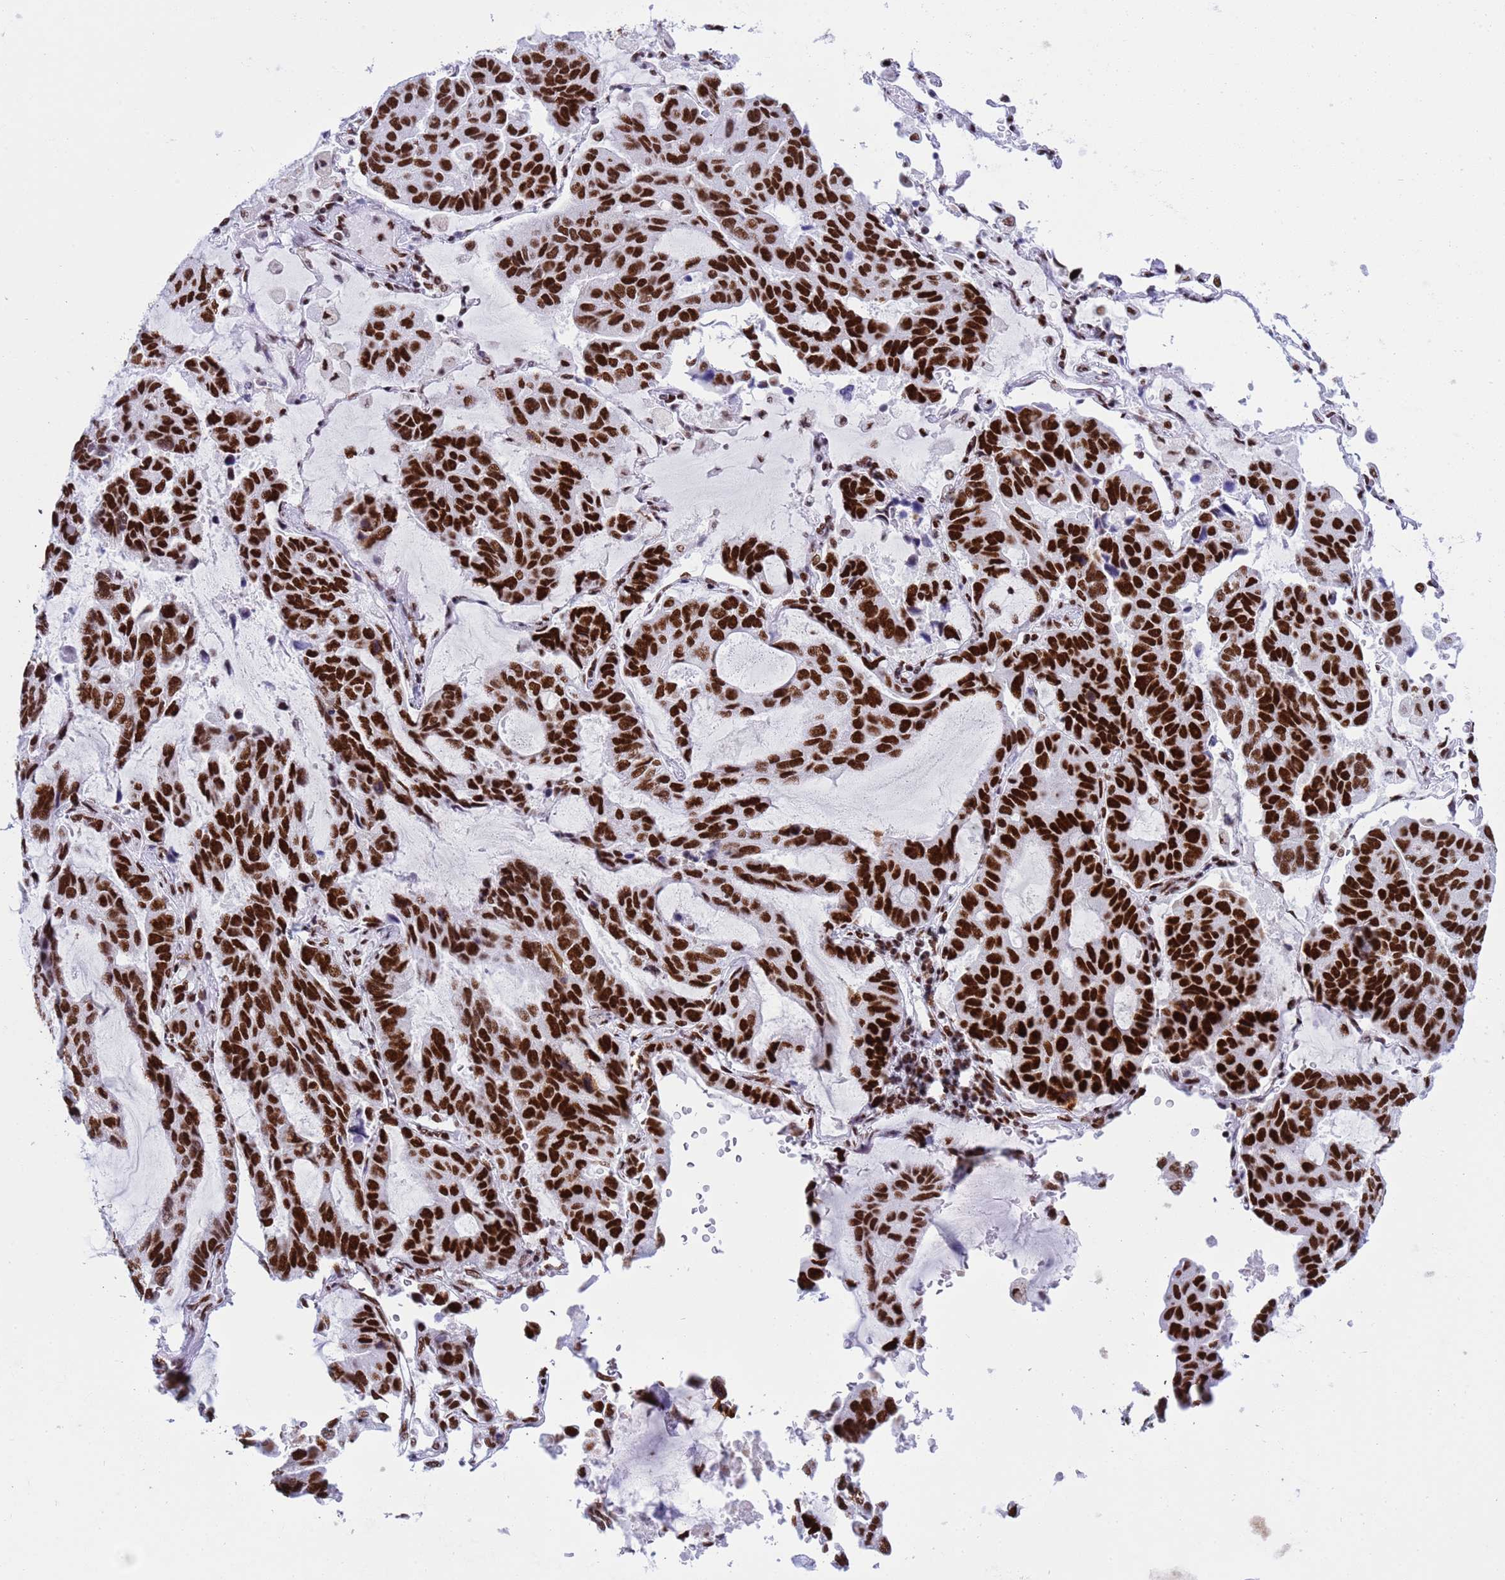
{"staining": {"intensity": "strong", "quantity": ">75%", "location": "nuclear"}, "tissue": "lung cancer", "cell_type": "Tumor cells", "image_type": "cancer", "snomed": [{"axis": "morphology", "description": "Adenocarcinoma, NOS"}, {"axis": "topography", "description": "Lung"}], "caption": "A high-resolution photomicrograph shows immunohistochemistry staining of lung cancer, which demonstrates strong nuclear staining in about >75% of tumor cells.", "gene": "RALY", "patient": {"sex": "male", "age": 64}}